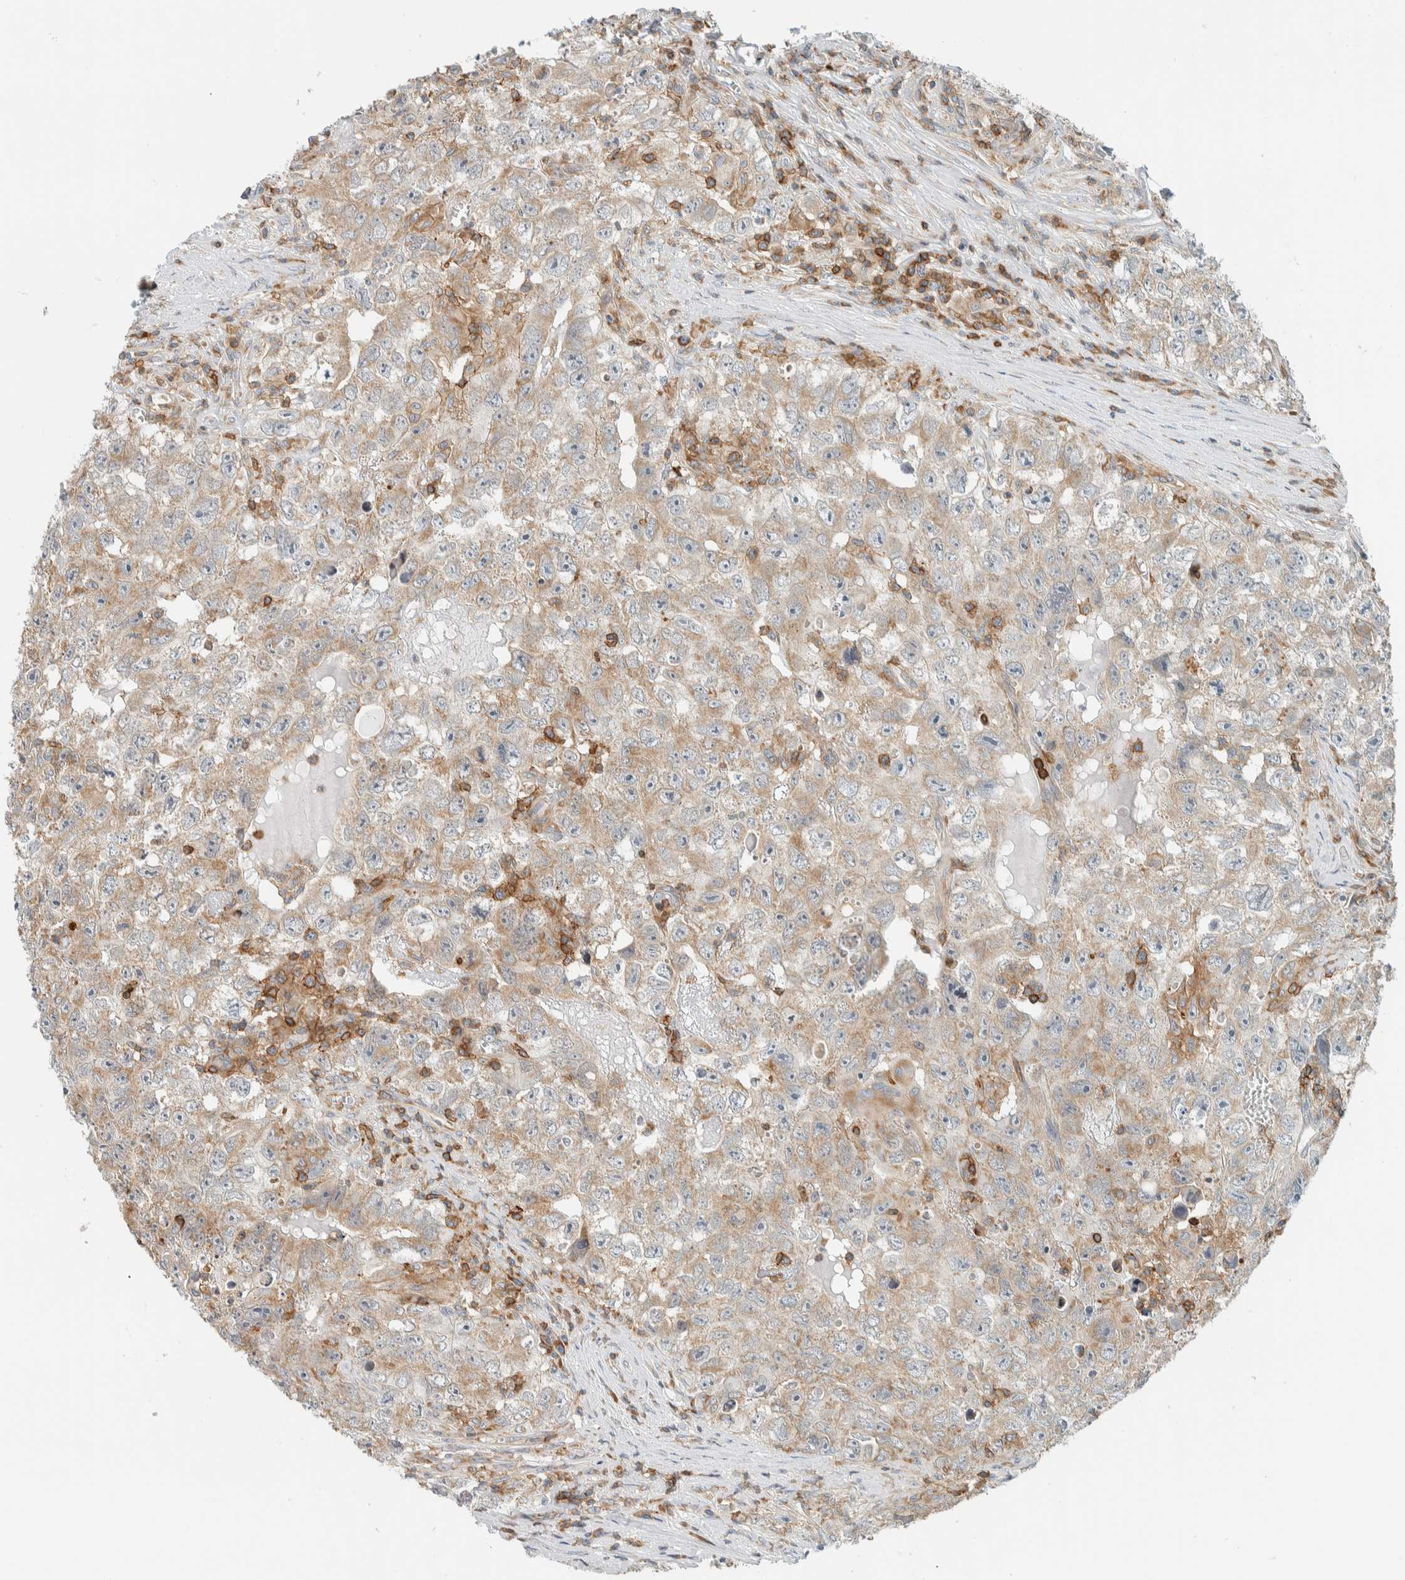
{"staining": {"intensity": "weak", "quantity": "25%-75%", "location": "cytoplasmic/membranous"}, "tissue": "testis cancer", "cell_type": "Tumor cells", "image_type": "cancer", "snomed": [{"axis": "morphology", "description": "Seminoma, NOS"}, {"axis": "morphology", "description": "Carcinoma, Embryonal, NOS"}, {"axis": "topography", "description": "Testis"}], "caption": "The image exhibits staining of embryonal carcinoma (testis), revealing weak cytoplasmic/membranous protein positivity (brown color) within tumor cells.", "gene": "CCDC57", "patient": {"sex": "male", "age": 43}}